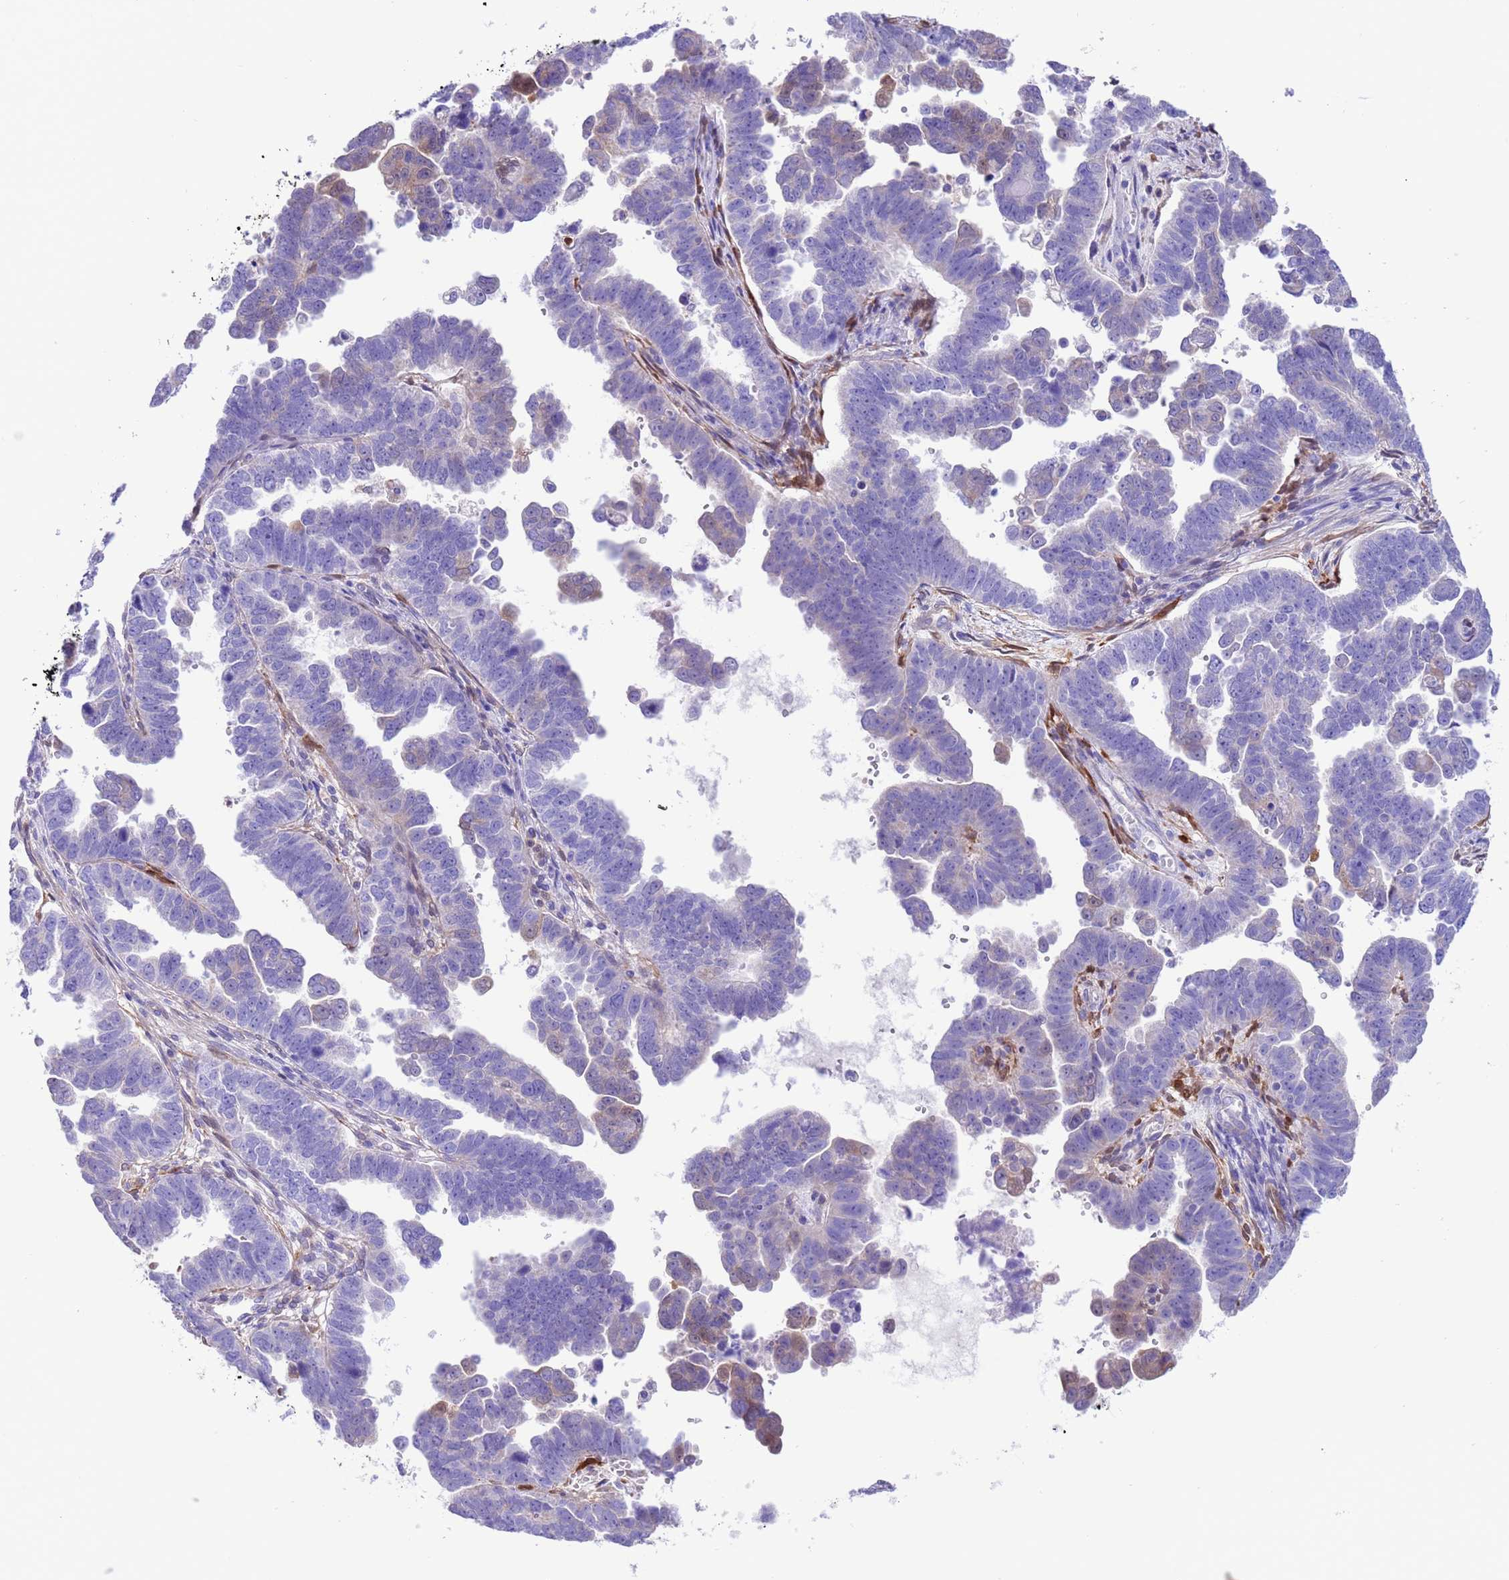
{"staining": {"intensity": "negative", "quantity": "none", "location": "none"}, "tissue": "endometrial cancer", "cell_type": "Tumor cells", "image_type": "cancer", "snomed": [{"axis": "morphology", "description": "Adenocarcinoma, NOS"}, {"axis": "topography", "description": "Endometrium"}], "caption": "This is a micrograph of immunohistochemistry (IHC) staining of endometrial cancer (adenocarcinoma), which shows no positivity in tumor cells. The staining is performed using DAB (3,3'-diaminobenzidine) brown chromogen with nuclei counter-stained in using hematoxylin.", "gene": "C6orf47", "patient": {"sex": "female", "age": 75}}